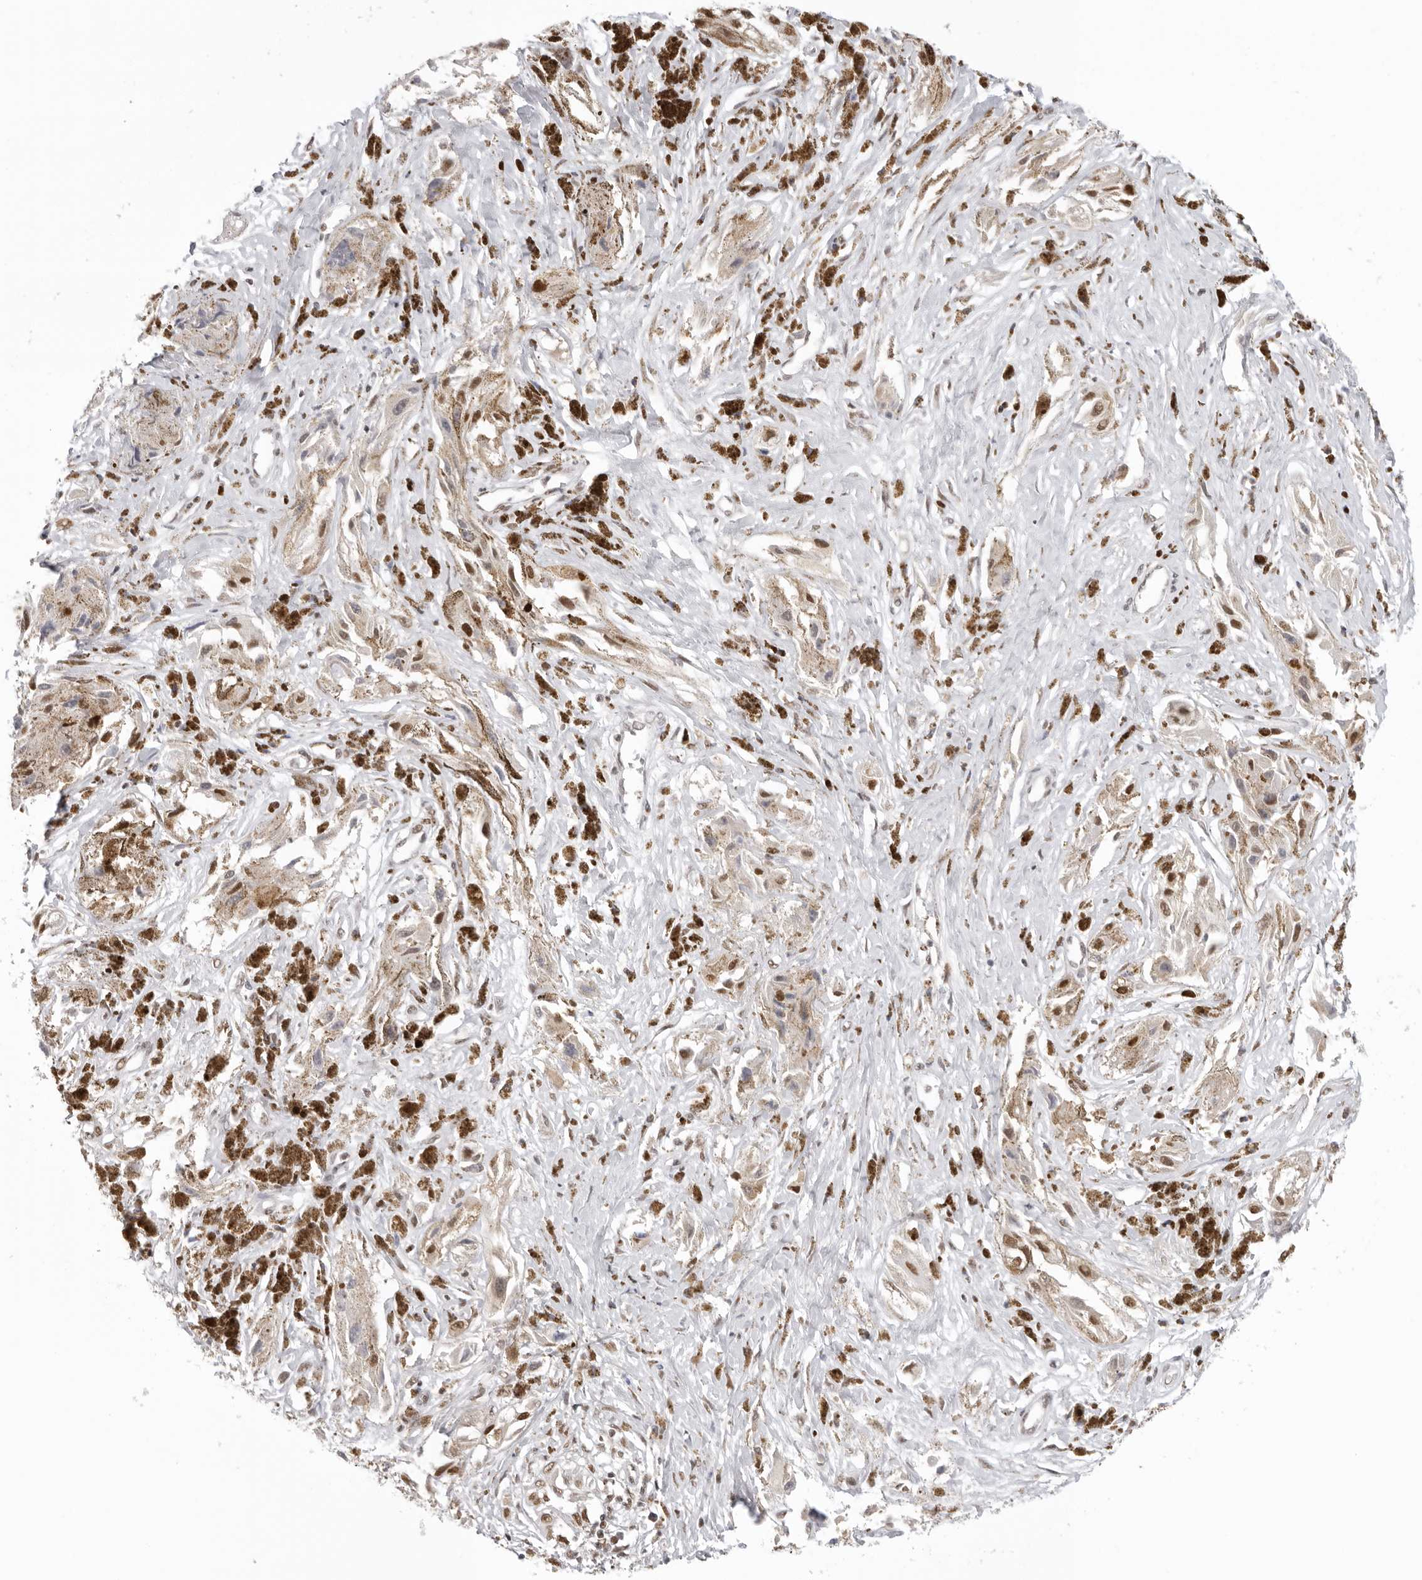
{"staining": {"intensity": "weak", "quantity": "25%-75%", "location": "cytoplasmic/membranous"}, "tissue": "melanoma", "cell_type": "Tumor cells", "image_type": "cancer", "snomed": [{"axis": "morphology", "description": "Malignant melanoma, NOS"}, {"axis": "topography", "description": "Skin"}], "caption": "Tumor cells reveal weak cytoplasmic/membranous expression in about 25%-75% of cells in melanoma.", "gene": "RPA2", "patient": {"sex": "male", "age": 88}}